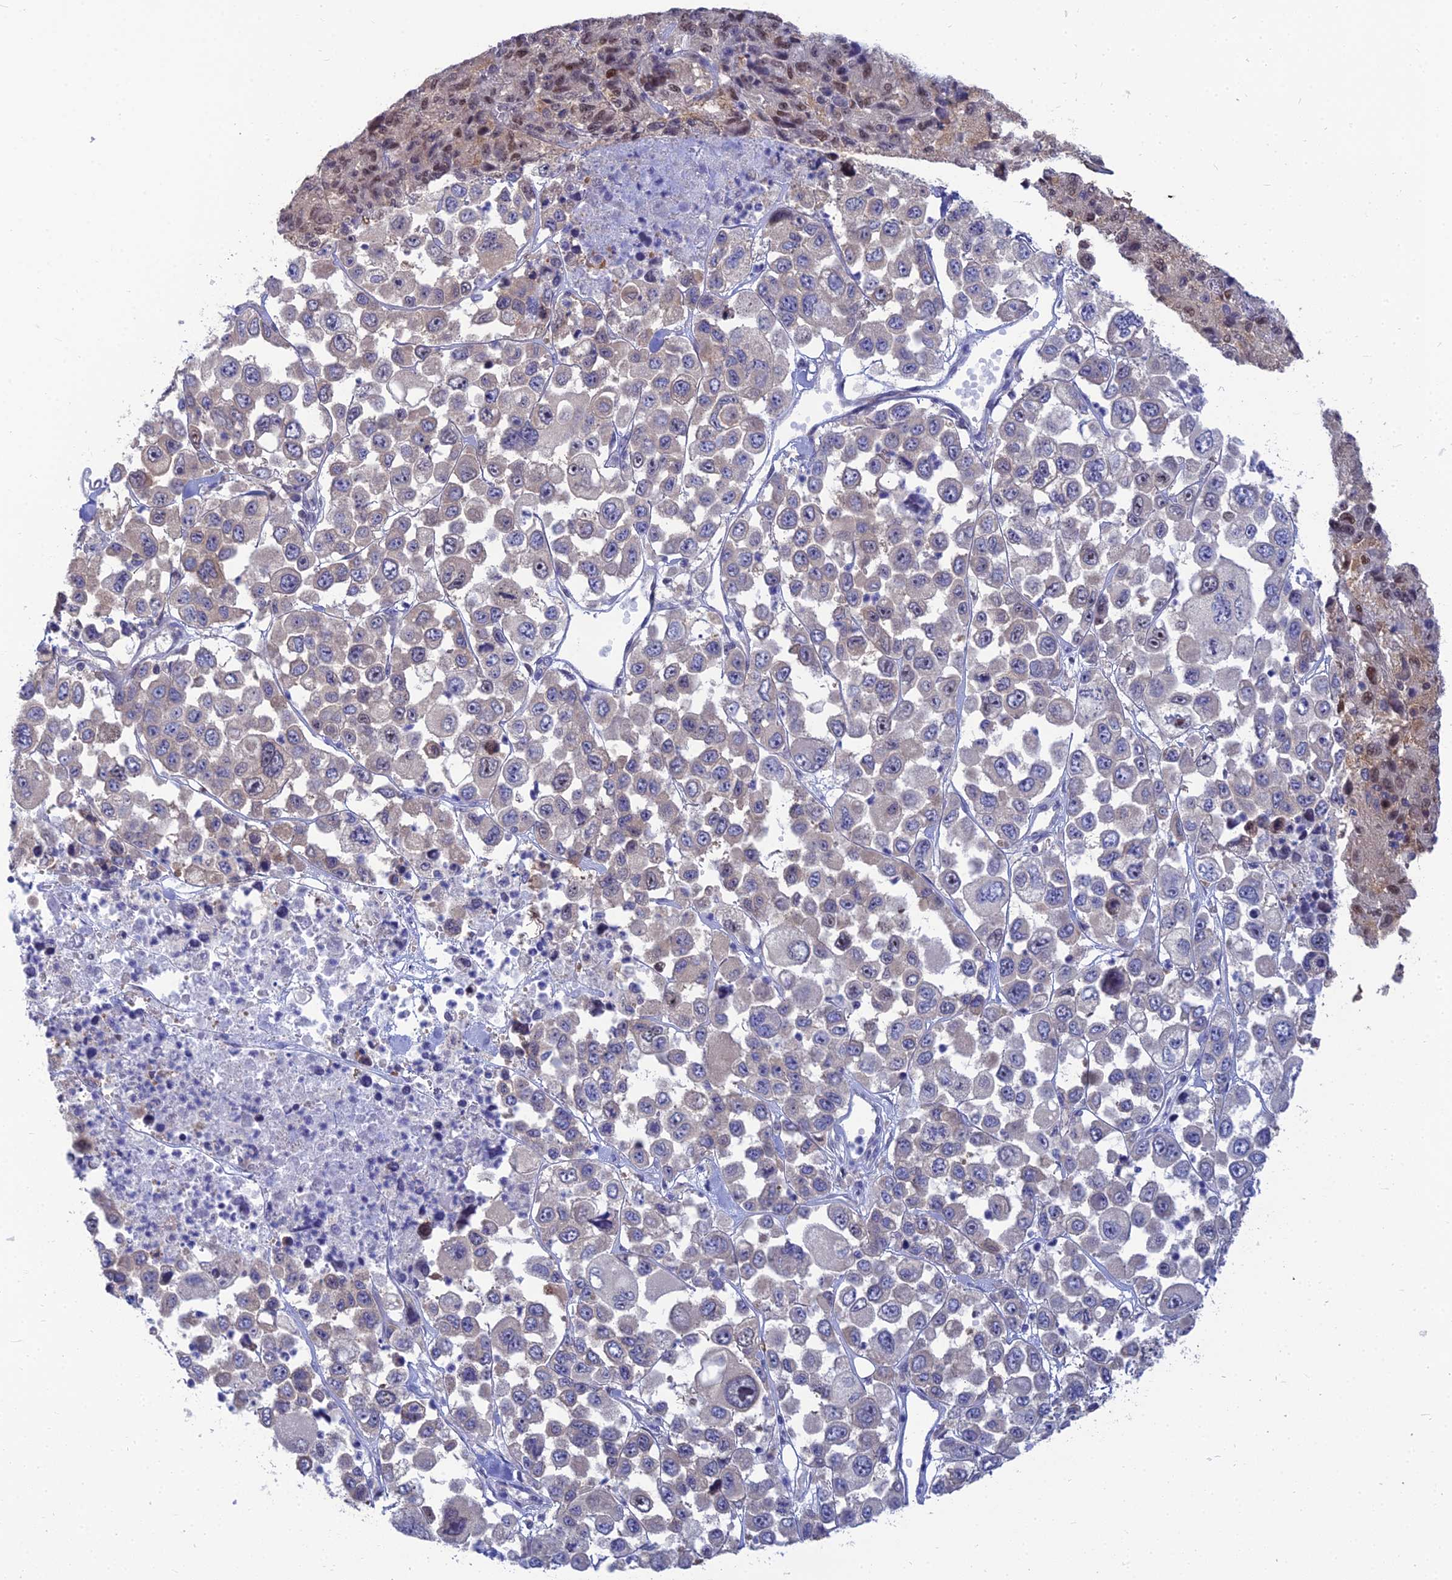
{"staining": {"intensity": "negative", "quantity": "none", "location": "none"}, "tissue": "melanoma", "cell_type": "Tumor cells", "image_type": "cancer", "snomed": [{"axis": "morphology", "description": "Malignant melanoma, Metastatic site"}, {"axis": "topography", "description": "Lymph node"}], "caption": "The IHC micrograph has no significant staining in tumor cells of malignant melanoma (metastatic site) tissue. The staining was performed using DAB (3,3'-diaminobenzidine) to visualize the protein expression in brown, while the nuclei were stained in blue with hematoxylin (Magnification: 20x).", "gene": "DNPEP", "patient": {"sex": "female", "age": 54}}